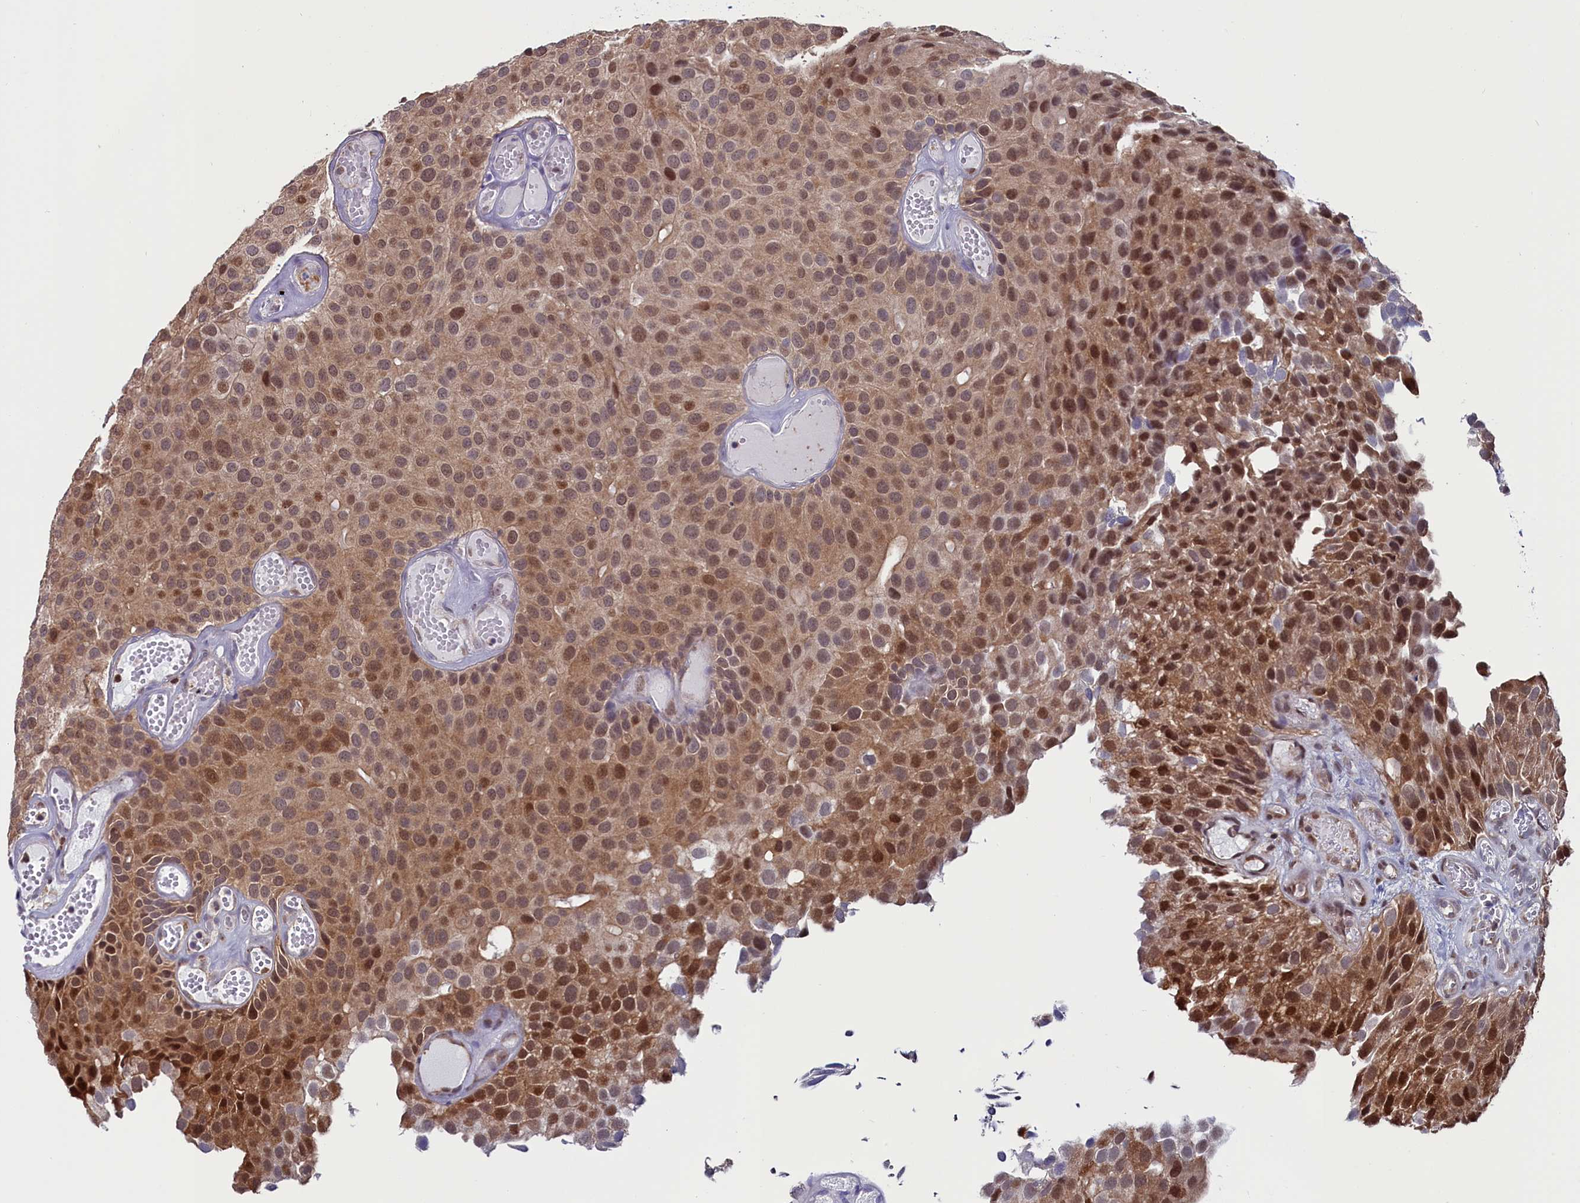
{"staining": {"intensity": "moderate", "quantity": ">75%", "location": "cytoplasmic/membranous,nuclear"}, "tissue": "urothelial cancer", "cell_type": "Tumor cells", "image_type": "cancer", "snomed": [{"axis": "morphology", "description": "Urothelial carcinoma, Low grade"}, {"axis": "topography", "description": "Urinary bladder"}], "caption": "IHC (DAB) staining of human low-grade urothelial carcinoma demonstrates moderate cytoplasmic/membranous and nuclear protein staining in about >75% of tumor cells.", "gene": "CIAPIN1", "patient": {"sex": "male", "age": 89}}